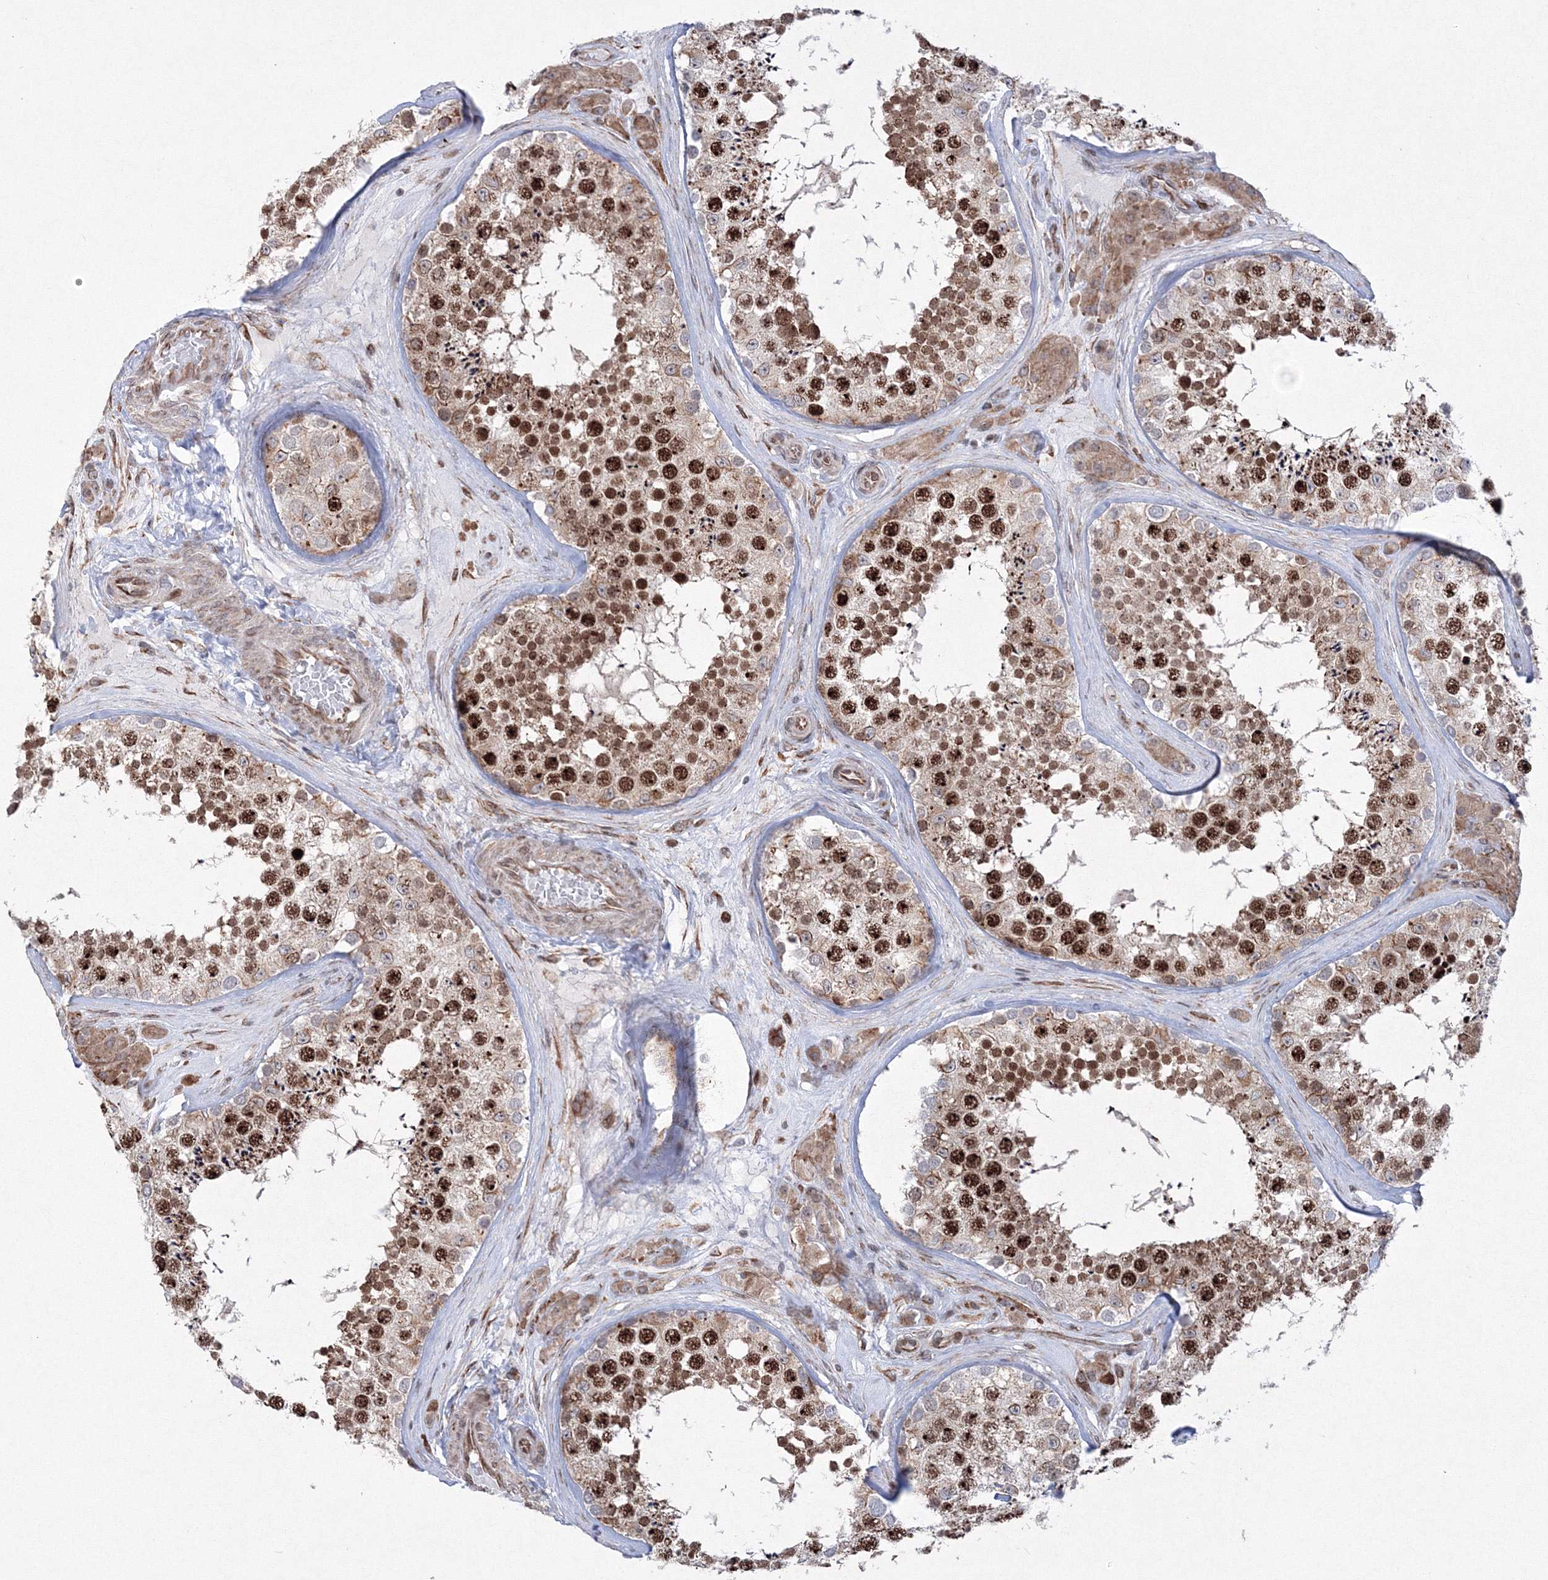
{"staining": {"intensity": "strong", "quantity": ">75%", "location": "cytoplasmic/membranous,nuclear"}, "tissue": "testis", "cell_type": "Cells in seminiferous ducts", "image_type": "normal", "snomed": [{"axis": "morphology", "description": "Normal tissue, NOS"}, {"axis": "topography", "description": "Testis"}], "caption": "Brown immunohistochemical staining in unremarkable testis displays strong cytoplasmic/membranous,nuclear expression in approximately >75% of cells in seminiferous ducts. The protein of interest is shown in brown color, while the nuclei are stained blue.", "gene": "EFCAB12", "patient": {"sex": "male", "age": 46}}